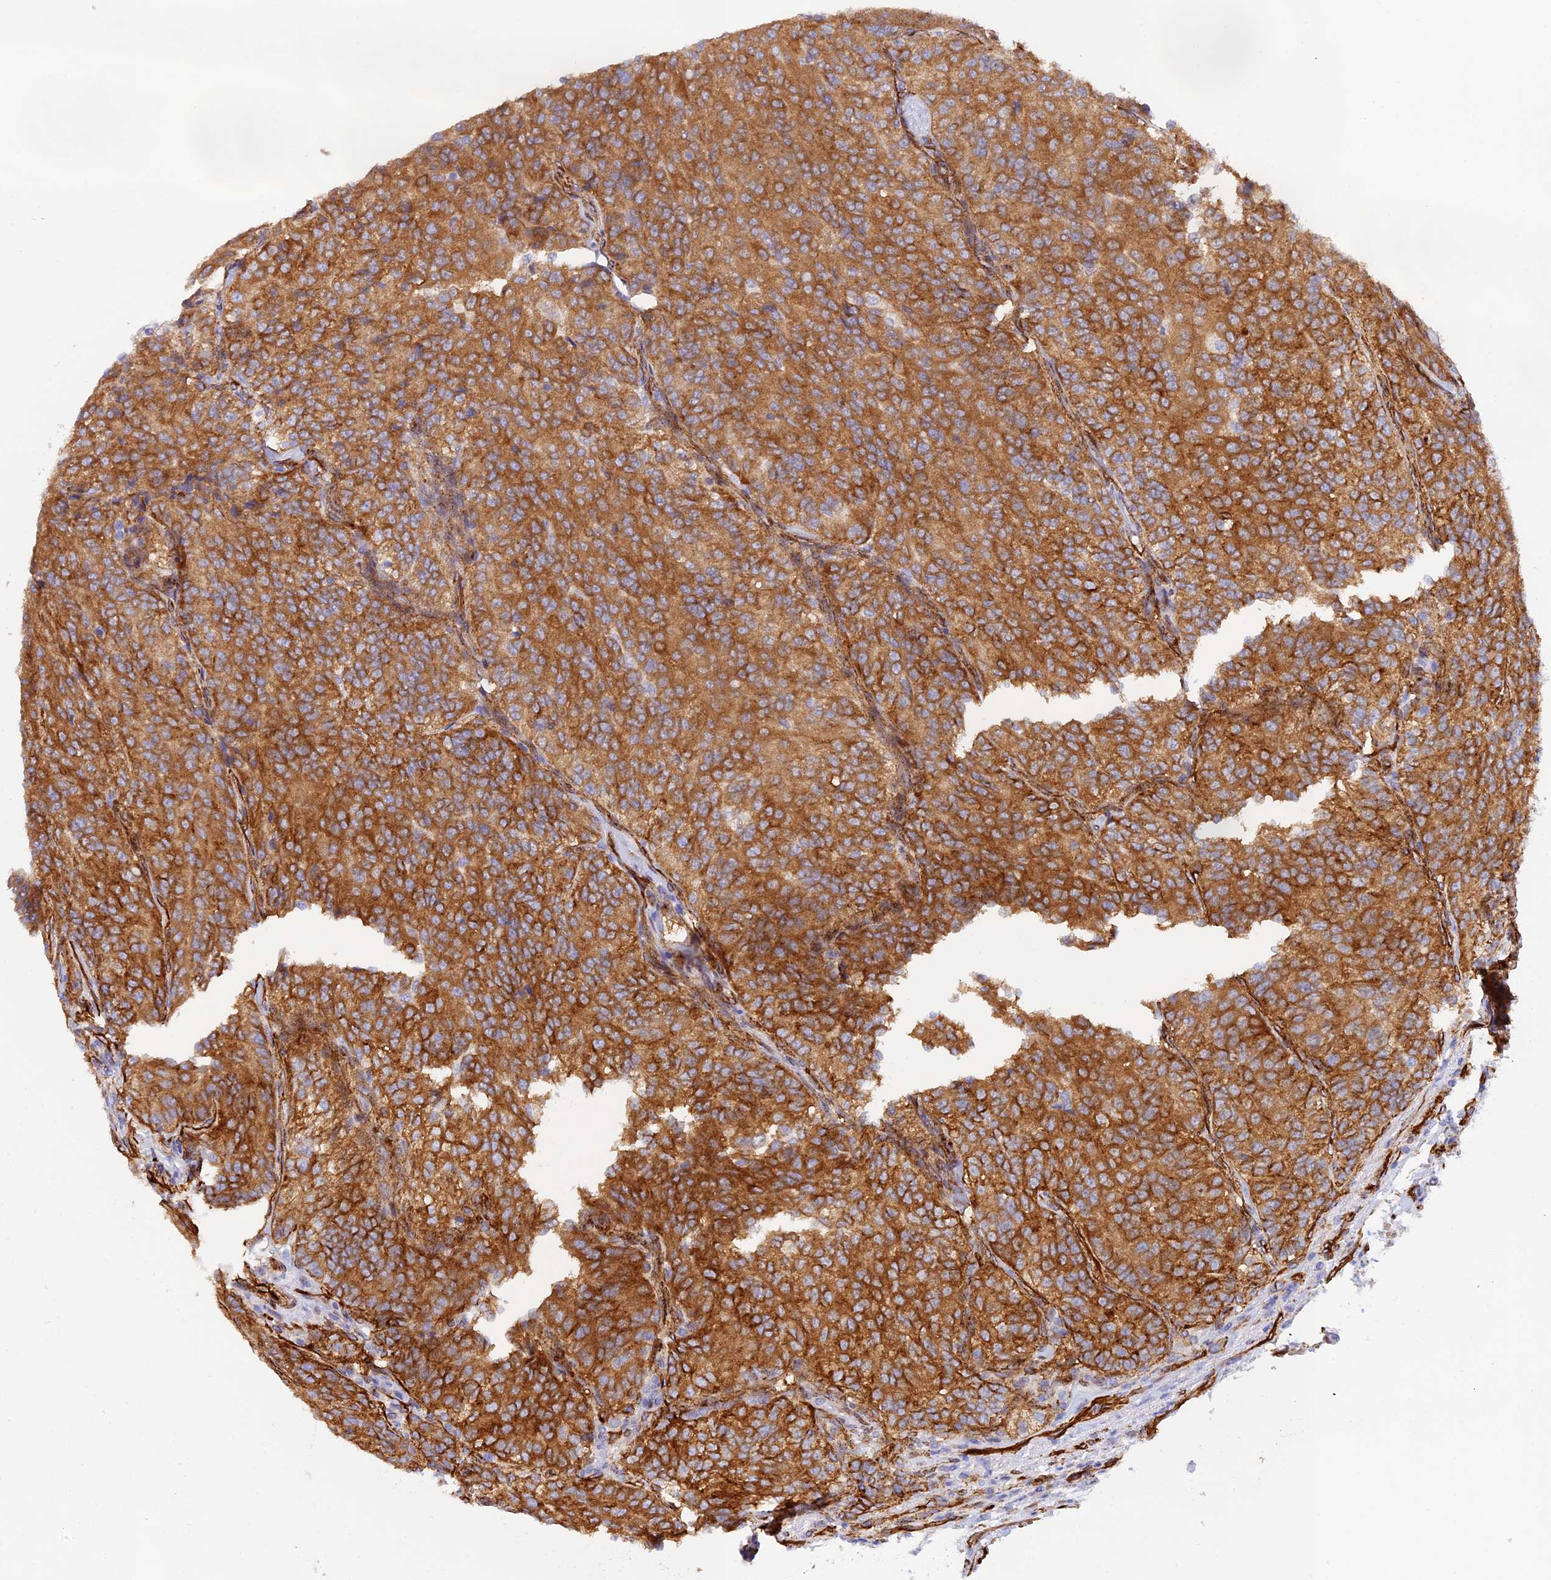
{"staining": {"intensity": "strong", "quantity": ">75%", "location": "cytoplasmic/membranous"}, "tissue": "renal cancer", "cell_type": "Tumor cells", "image_type": "cancer", "snomed": [{"axis": "morphology", "description": "Adenocarcinoma, NOS"}, {"axis": "topography", "description": "Kidney"}], "caption": "Approximately >75% of tumor cells in renal cancer (adenocarcinoma) reveal strong cytoplasmic/membranous protein positivity as visualized by brown immunohistochemical staining.", "gene": "MYO9A", "patient": {"sex": "female", "age": 63}}